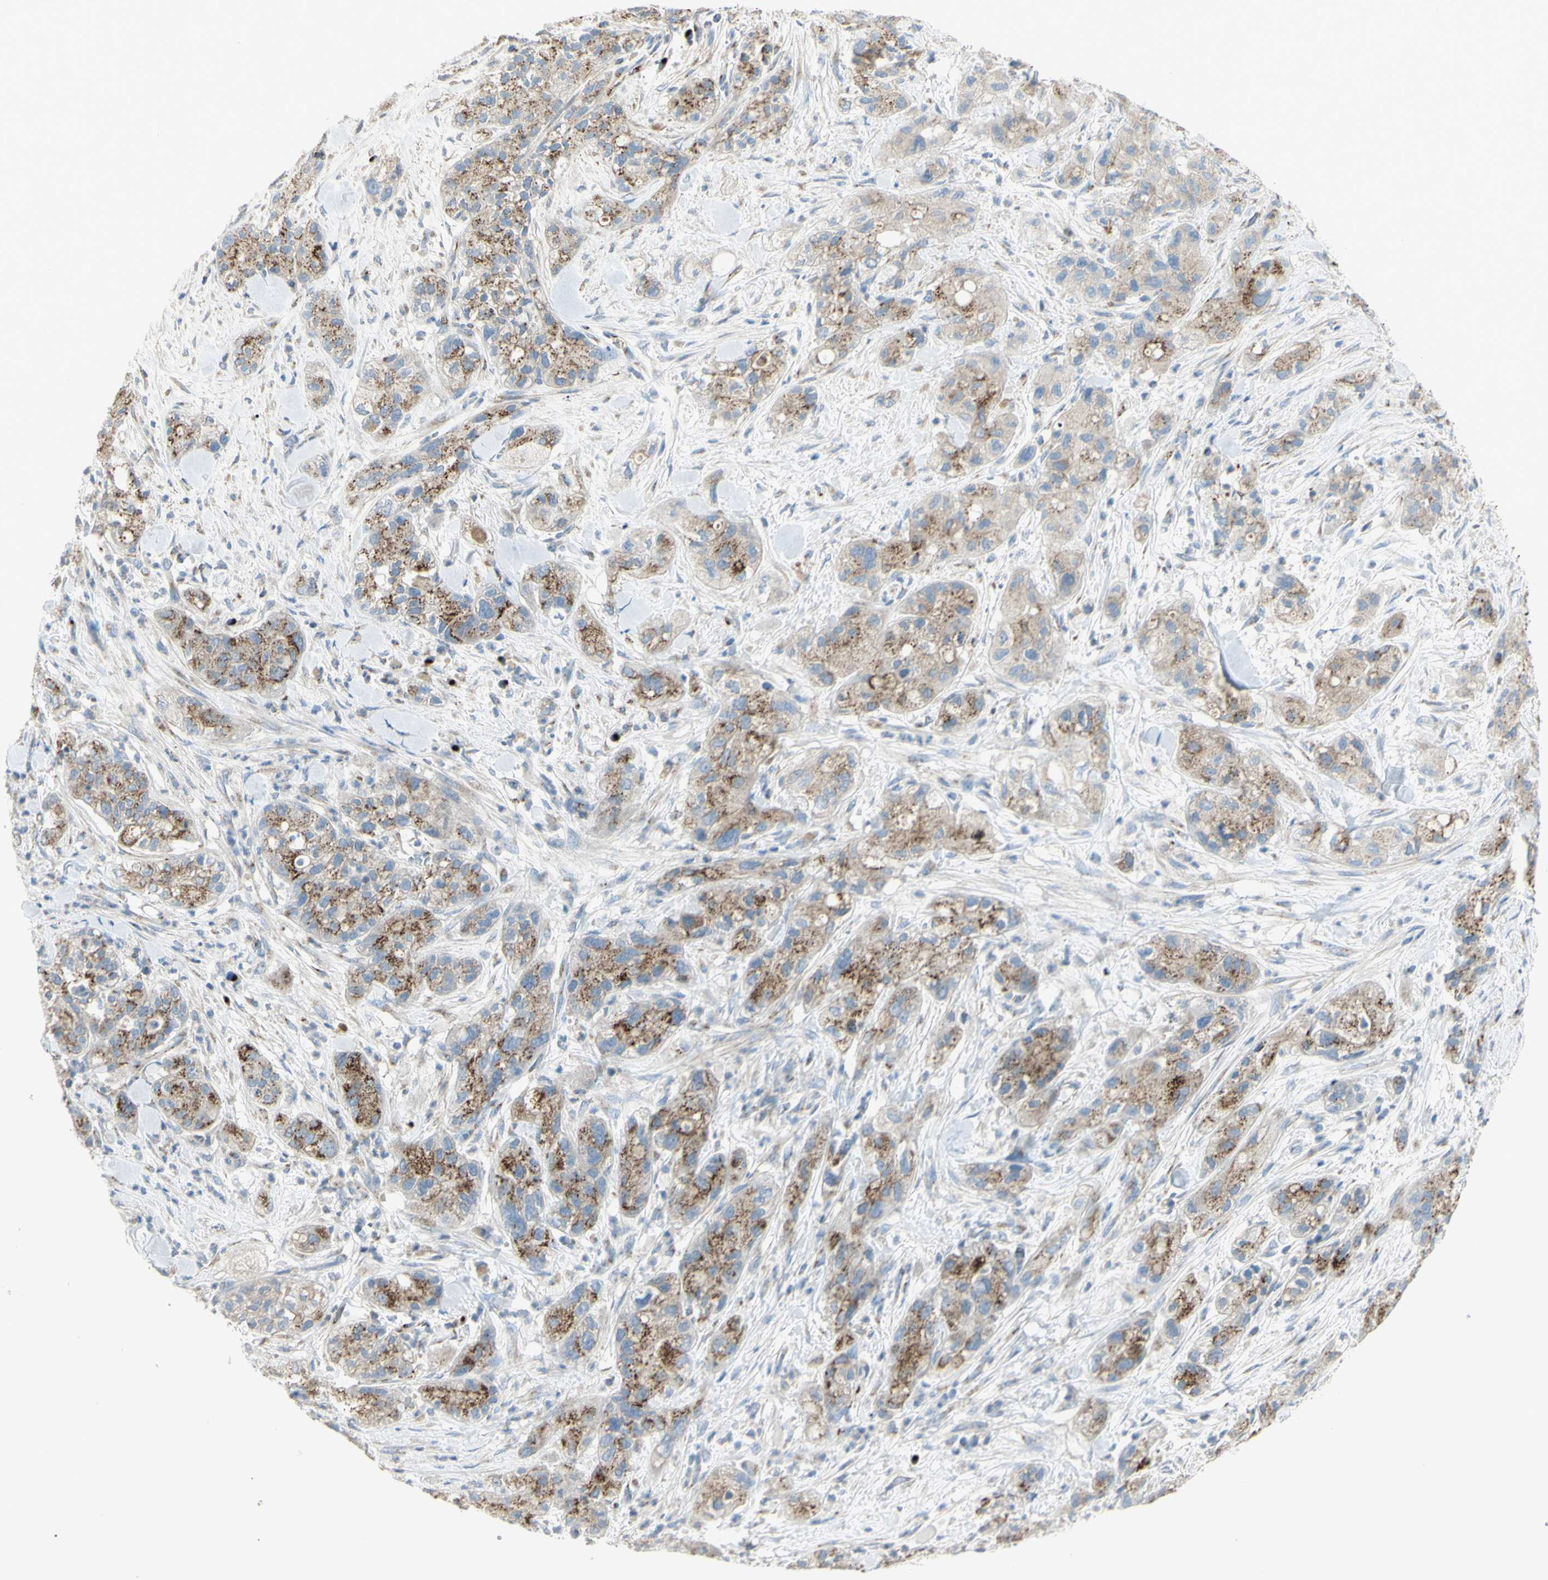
{"staining": {"intensity": "moderate", "quantity": ">75%", "location": "cytoplasmic/membranous"}, "tissue": "pancreatic cancer", "cell_type": "Tumor cells", "image_type": "cancer", "snomed": [{"axis": "morphology", "description": "Adenocarcinoma, NOS"}, {"axis": "topography", "description": "Pancreas"}], "caption": "A brown stain highlights moderate cytoplasmic/membranous staining of a protein in pancreatic cancer (adenocarcinoma) tumor cells. (DAB IHC with brightfield microscopy, high magnification).", "gene": "B4GALT3", "patient": {"sex": "female", "age": 78}}